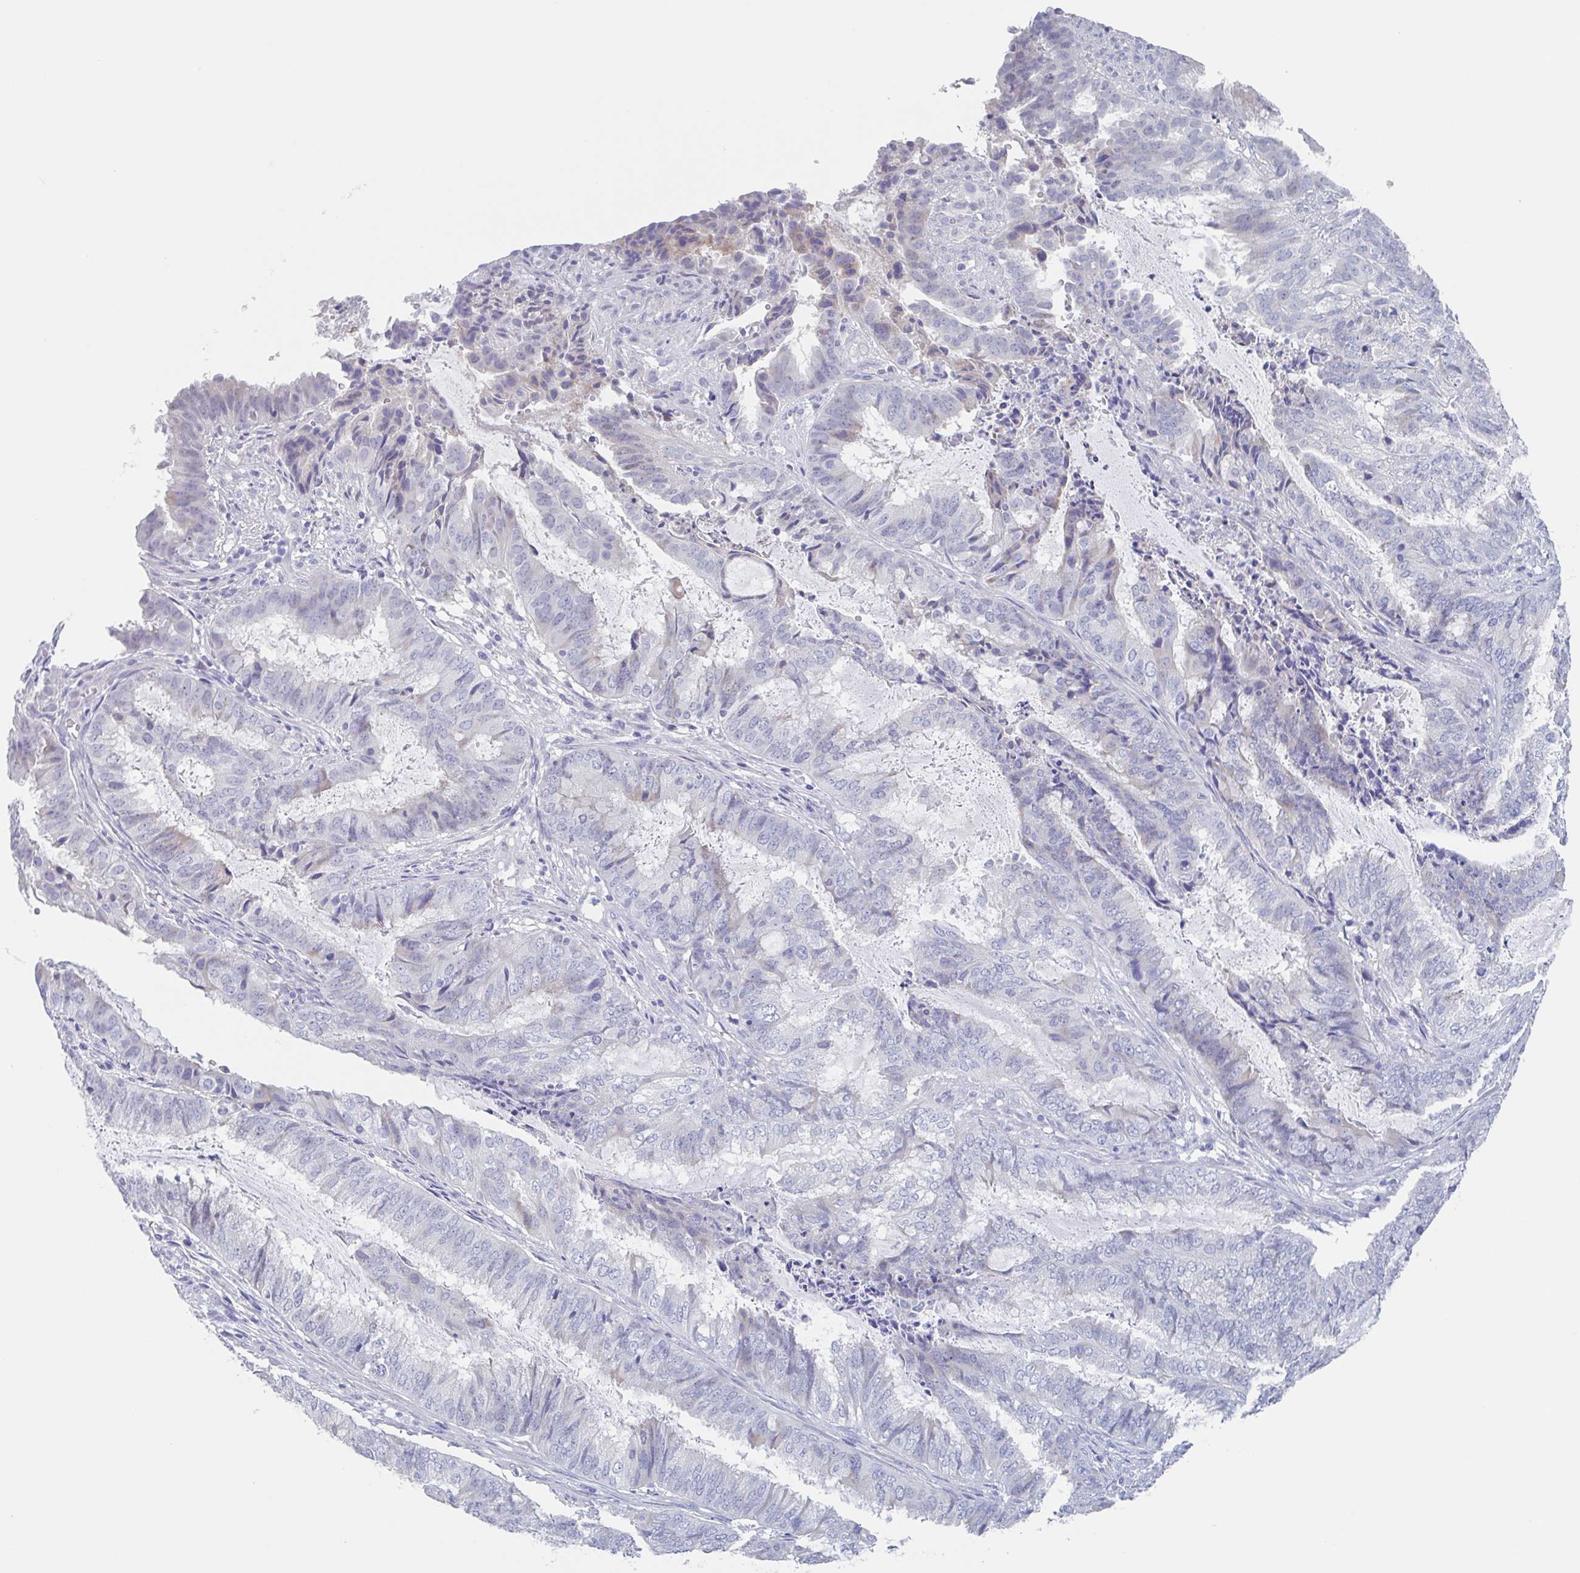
{"staining": {"intensity": "negative", "quantity": "none", "location": "none"}, "tissue": "endometrial cancer", "cell_type": "Tumor cells", "image_type": "cancer", "snomed": [{"axis": "morphology", "description": "Adenocarcinoma, NOS"}, {"axis": "topography", "description": "Endometrium"}], "caption": "IHC micrograph of neoplastic tissue: endometrial adenocarcinoma stained with DAB demonstrates no significant protein positivity in tumor cells.", "gene": "NOXRED1", "patient": {"sex": "female", "age": 51}}